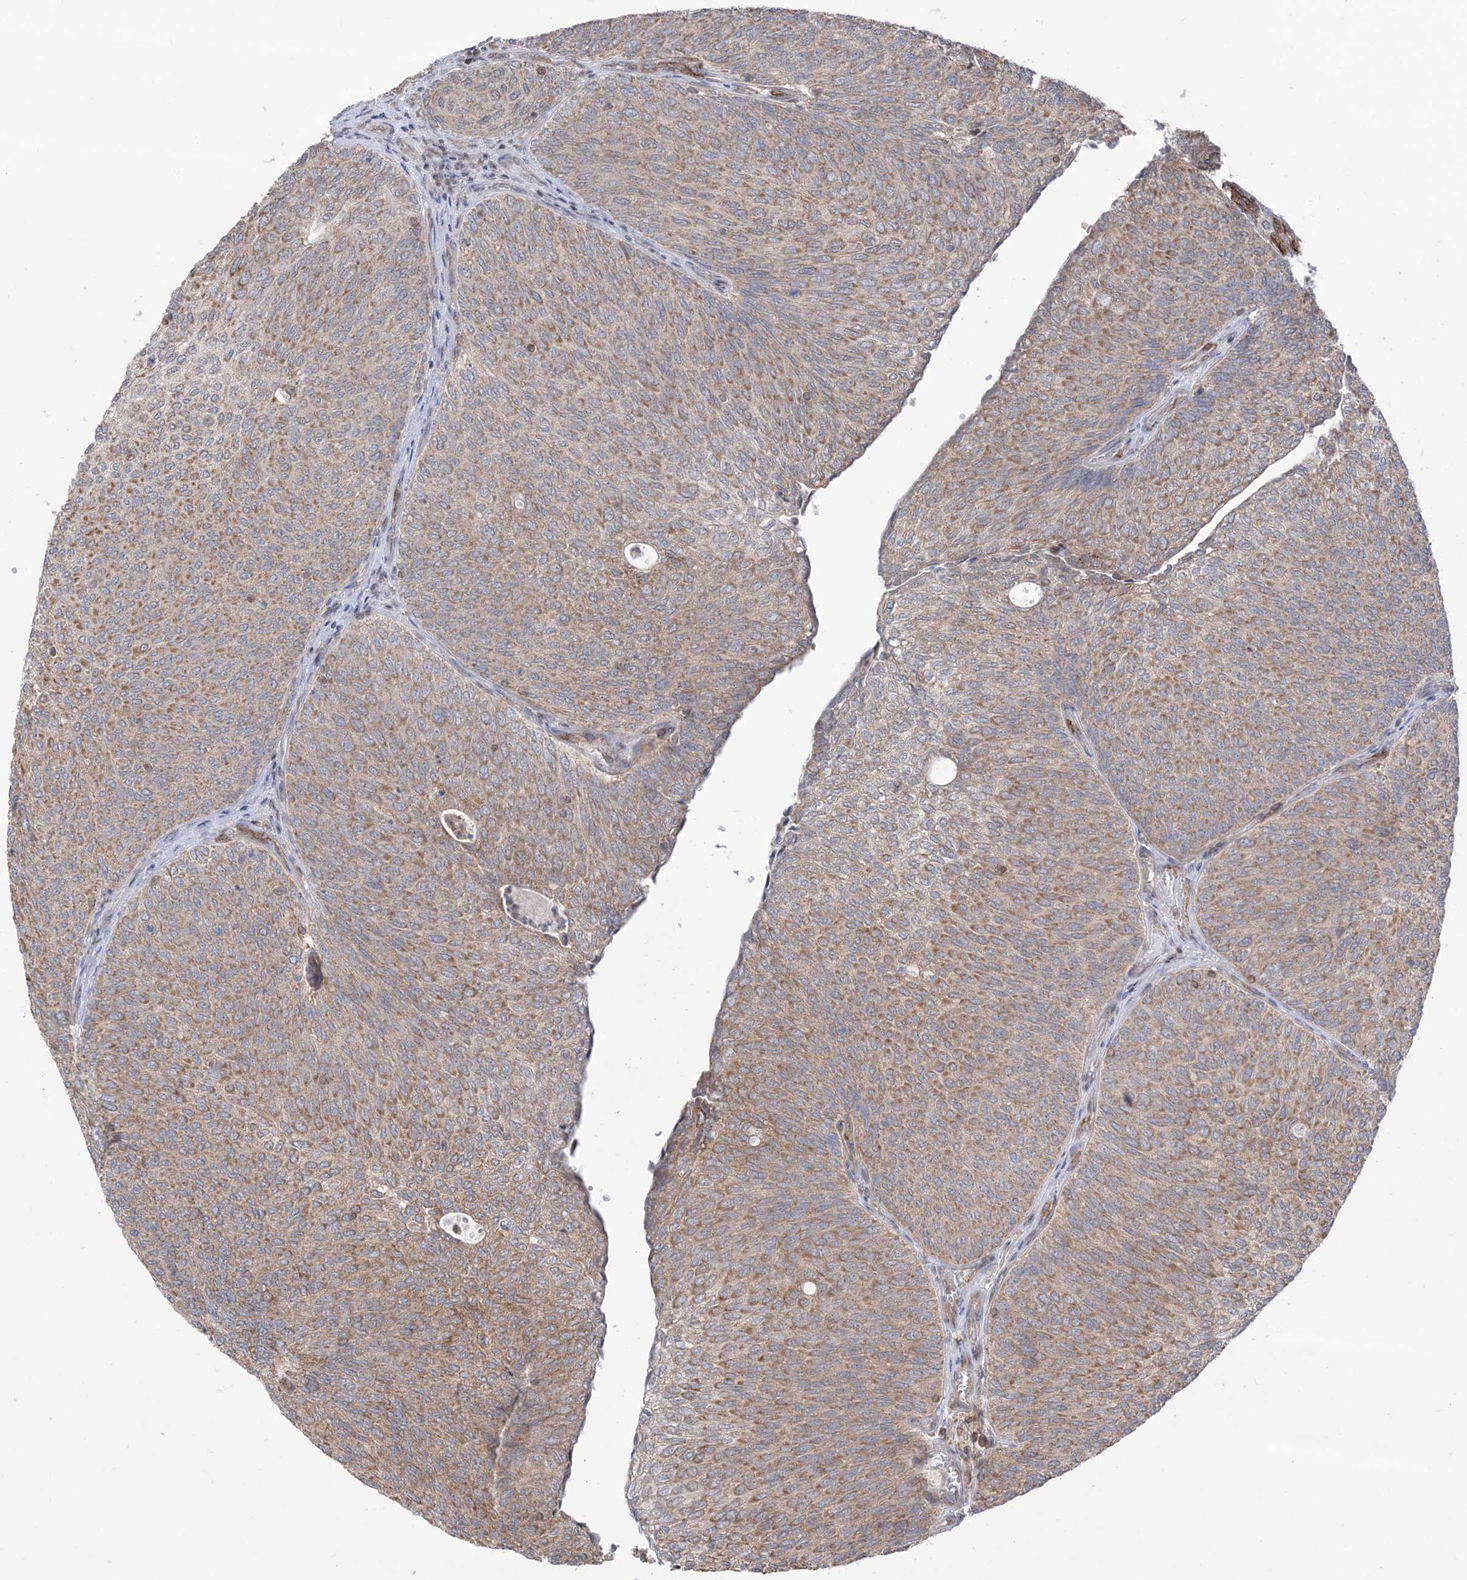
{"staining": {"intensity": "moderate", "quantity": ">75%", "location": "cytoplasmic/membranous"}, "tissue": "urothelial cancer", "cell_type": "Tumor cells", "image_type": "cancer", "snomed": [{"axis": "morphology", "description": "Urothelial carcinoma, Low grade"}, {"axis": "topography", "description": "Urinary bladder"}], "caption": "This is an image of immunohistochemistry staining of urothelial cancer, which shows moderate expression in the cytoplasmic/membranous of tumor cells.", "gene": "CASP4", "patient": {"sex": "female", "age": 79}}